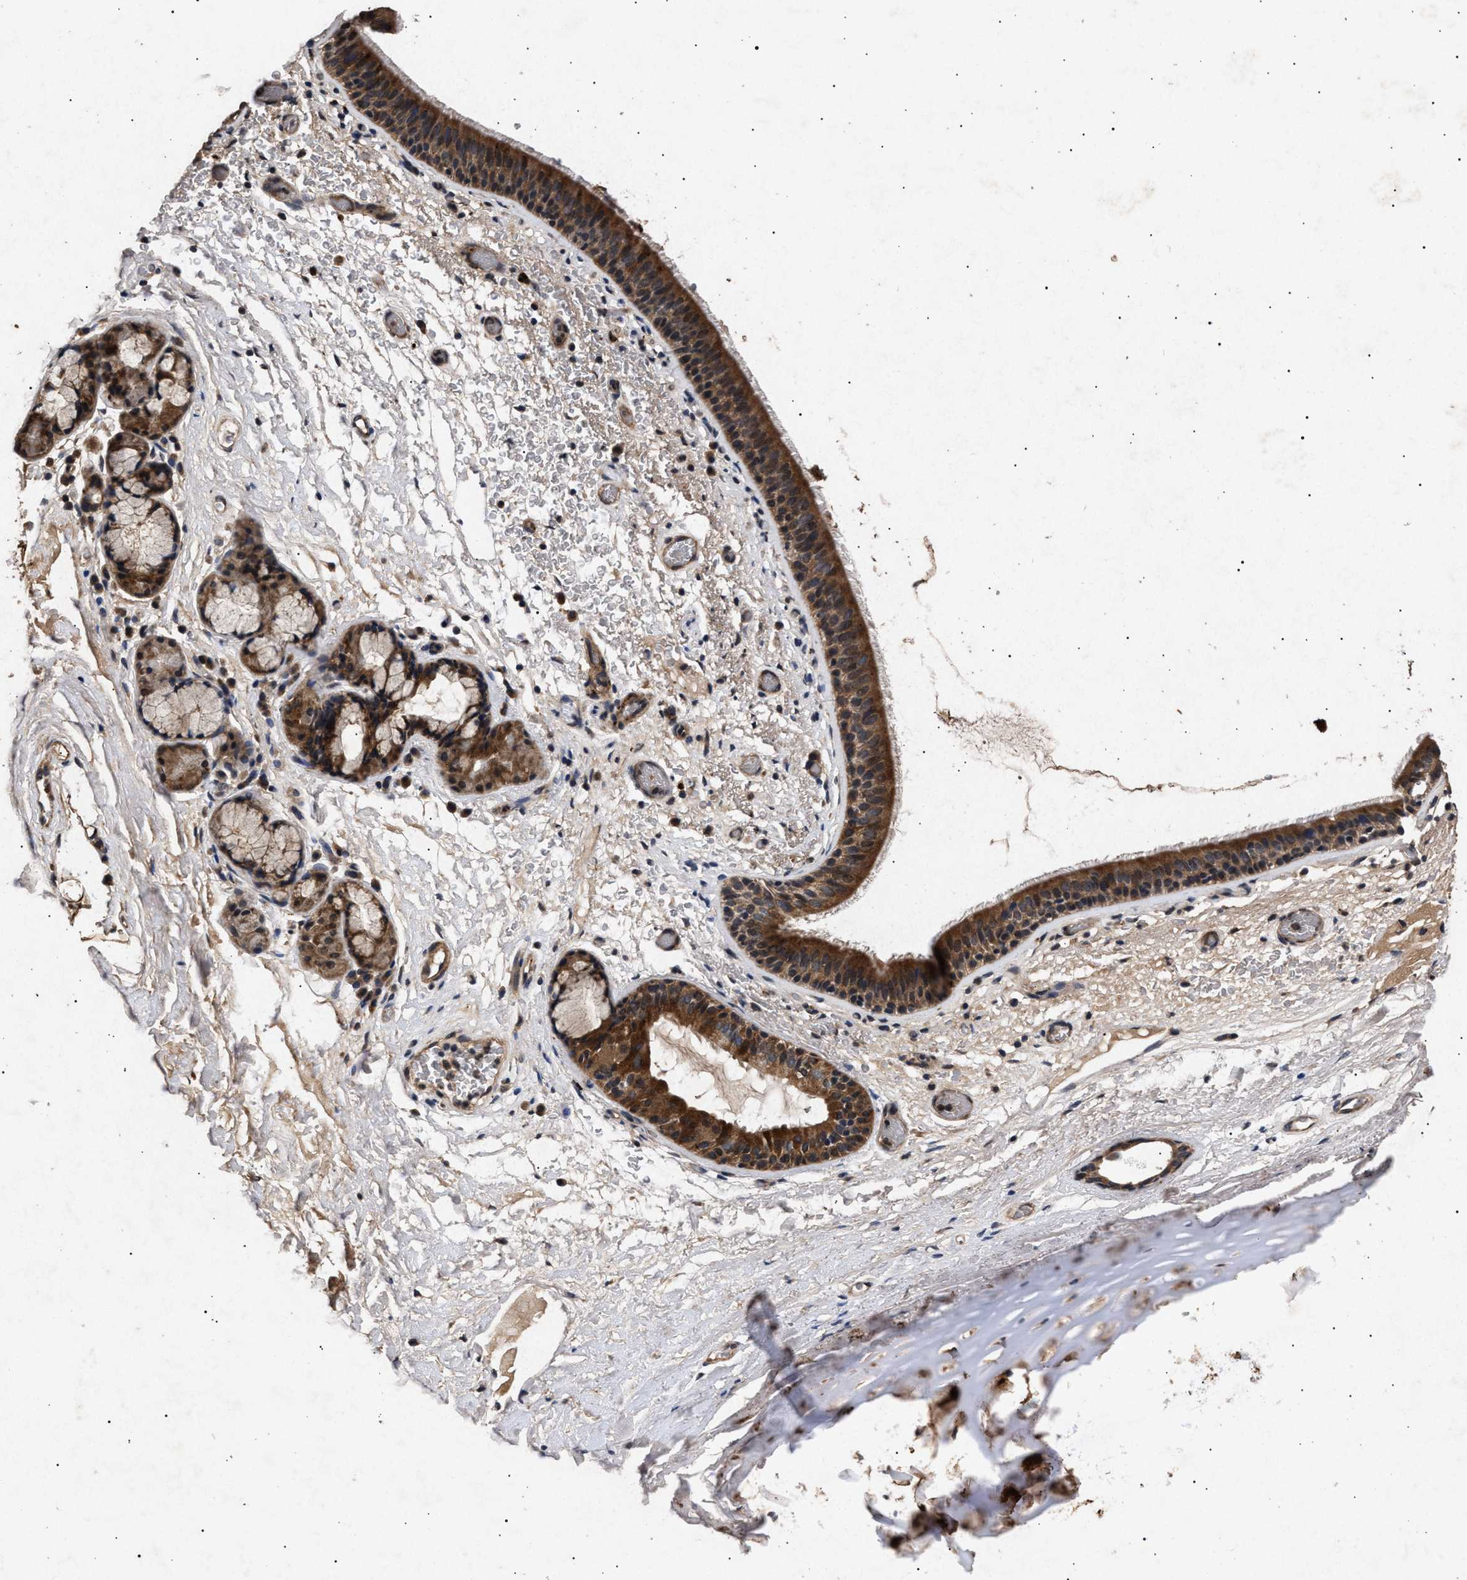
{"staining": {"intensity": "strong", "quantity": ">75%", "location": "cytoplasmic/membranous"}, "tissue": "bronchus", "cell_type": "Respiratory epithelial cells", "image_type": "normal", "snomed": [{"axis": "morphology", "description": "Normal tissue, NOS"}, {"axis": "topography", "description": "Cartilage tissue"}], "caption": "A high amount of strong cytoplasmic/membranous expression is present in approximately >75% of respiratory epithelial cells in normal bronchus.", "gene": "ITGB5", "patient": {"sex": "female", "age": 63}}